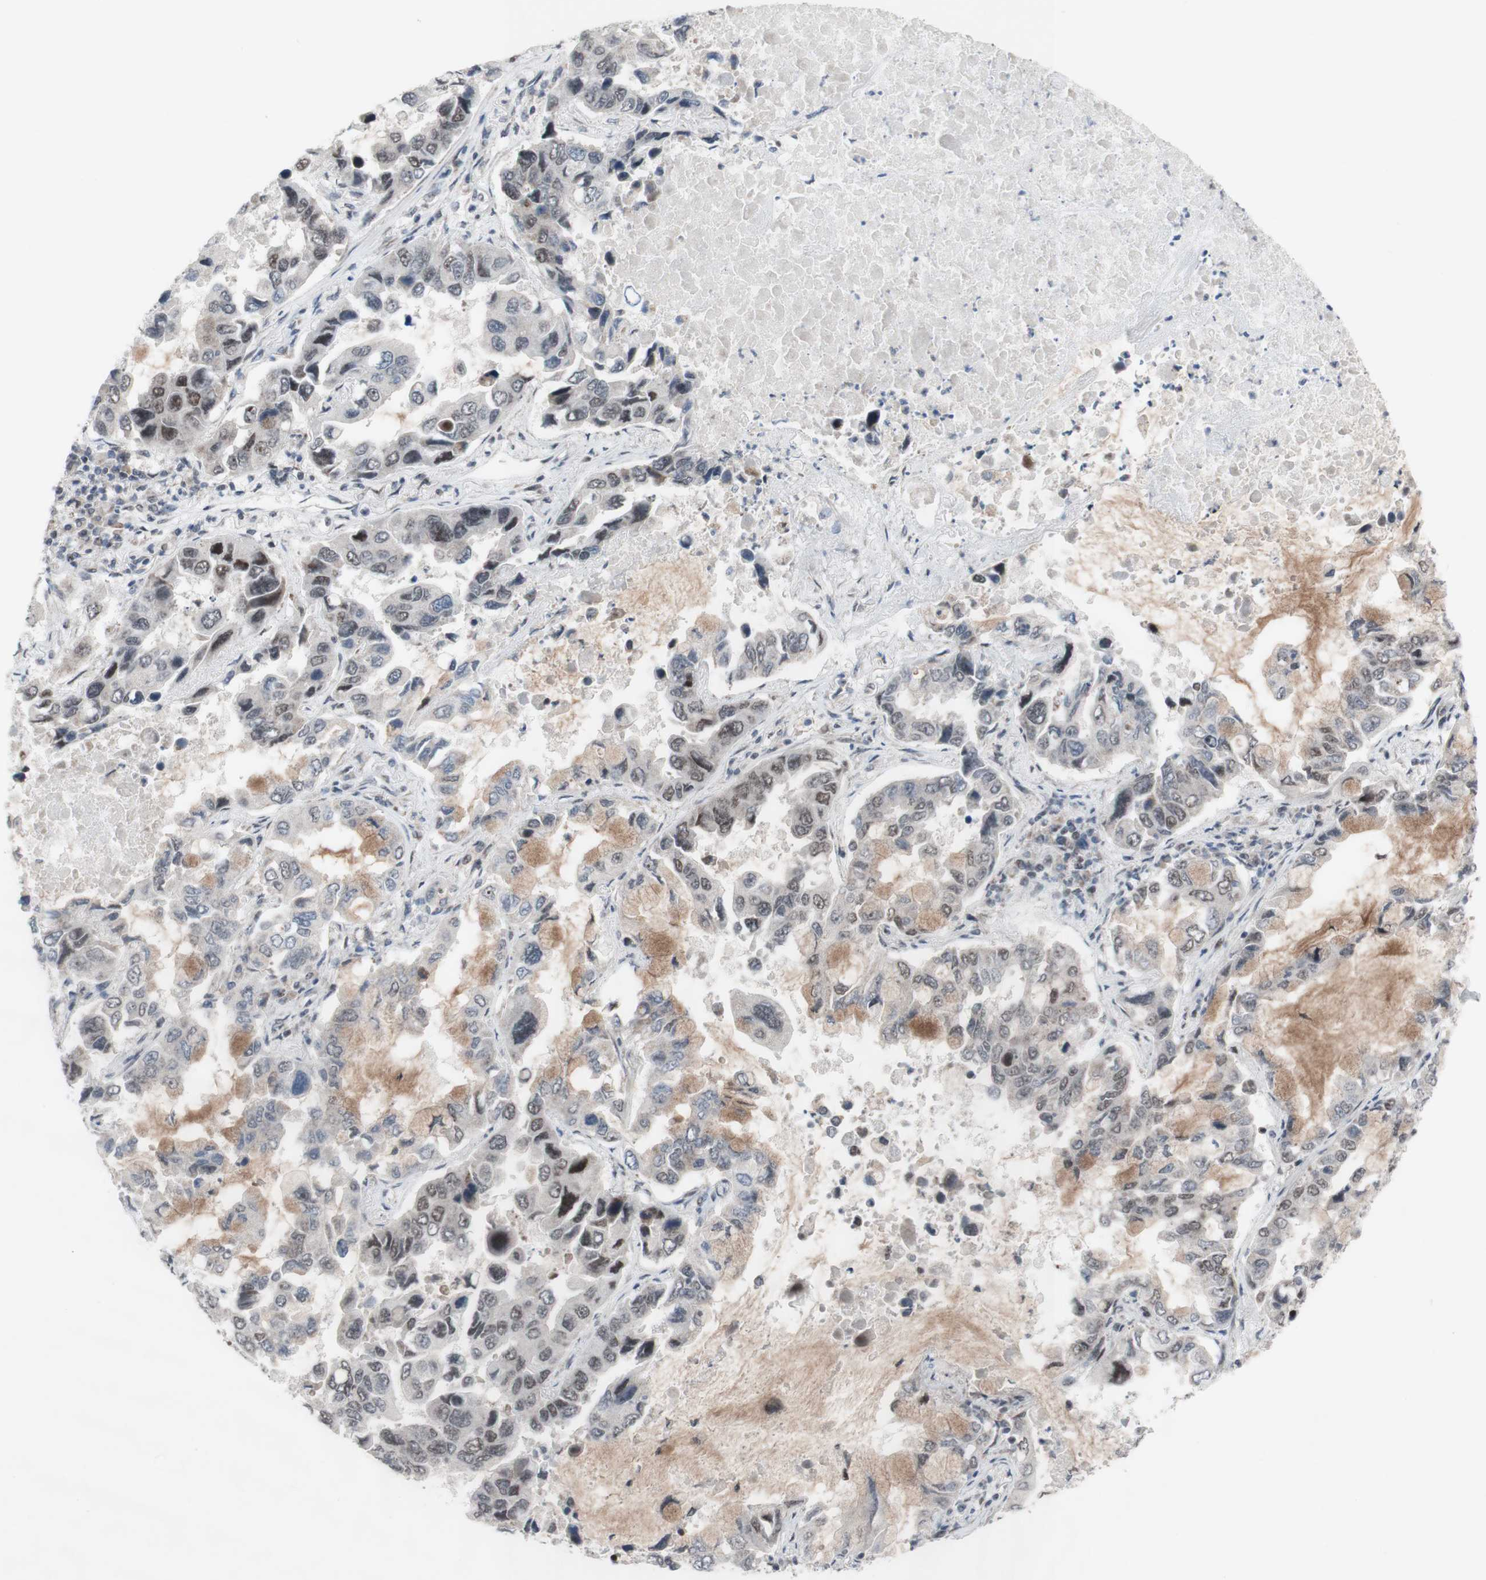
{"staining": {"intensity": "weak", "quantity": ">75%", "location": "nuclear"}, "tissue": "lung cancer", "cell_type": "Tumor cells", "image_type": "cancer", "snomed": [{"axis": "morphology", "description": "Adenocarcinoma, NOS"}, {"axis": "topography", "description": "Lung"}], "caption": "Weak nuclear protein positivity is present in about >75% of tumor cells in lung cancer (adenocarcinoma).", "gene": "POLR1A", "patient": {"sex": "male", "age": 64}}